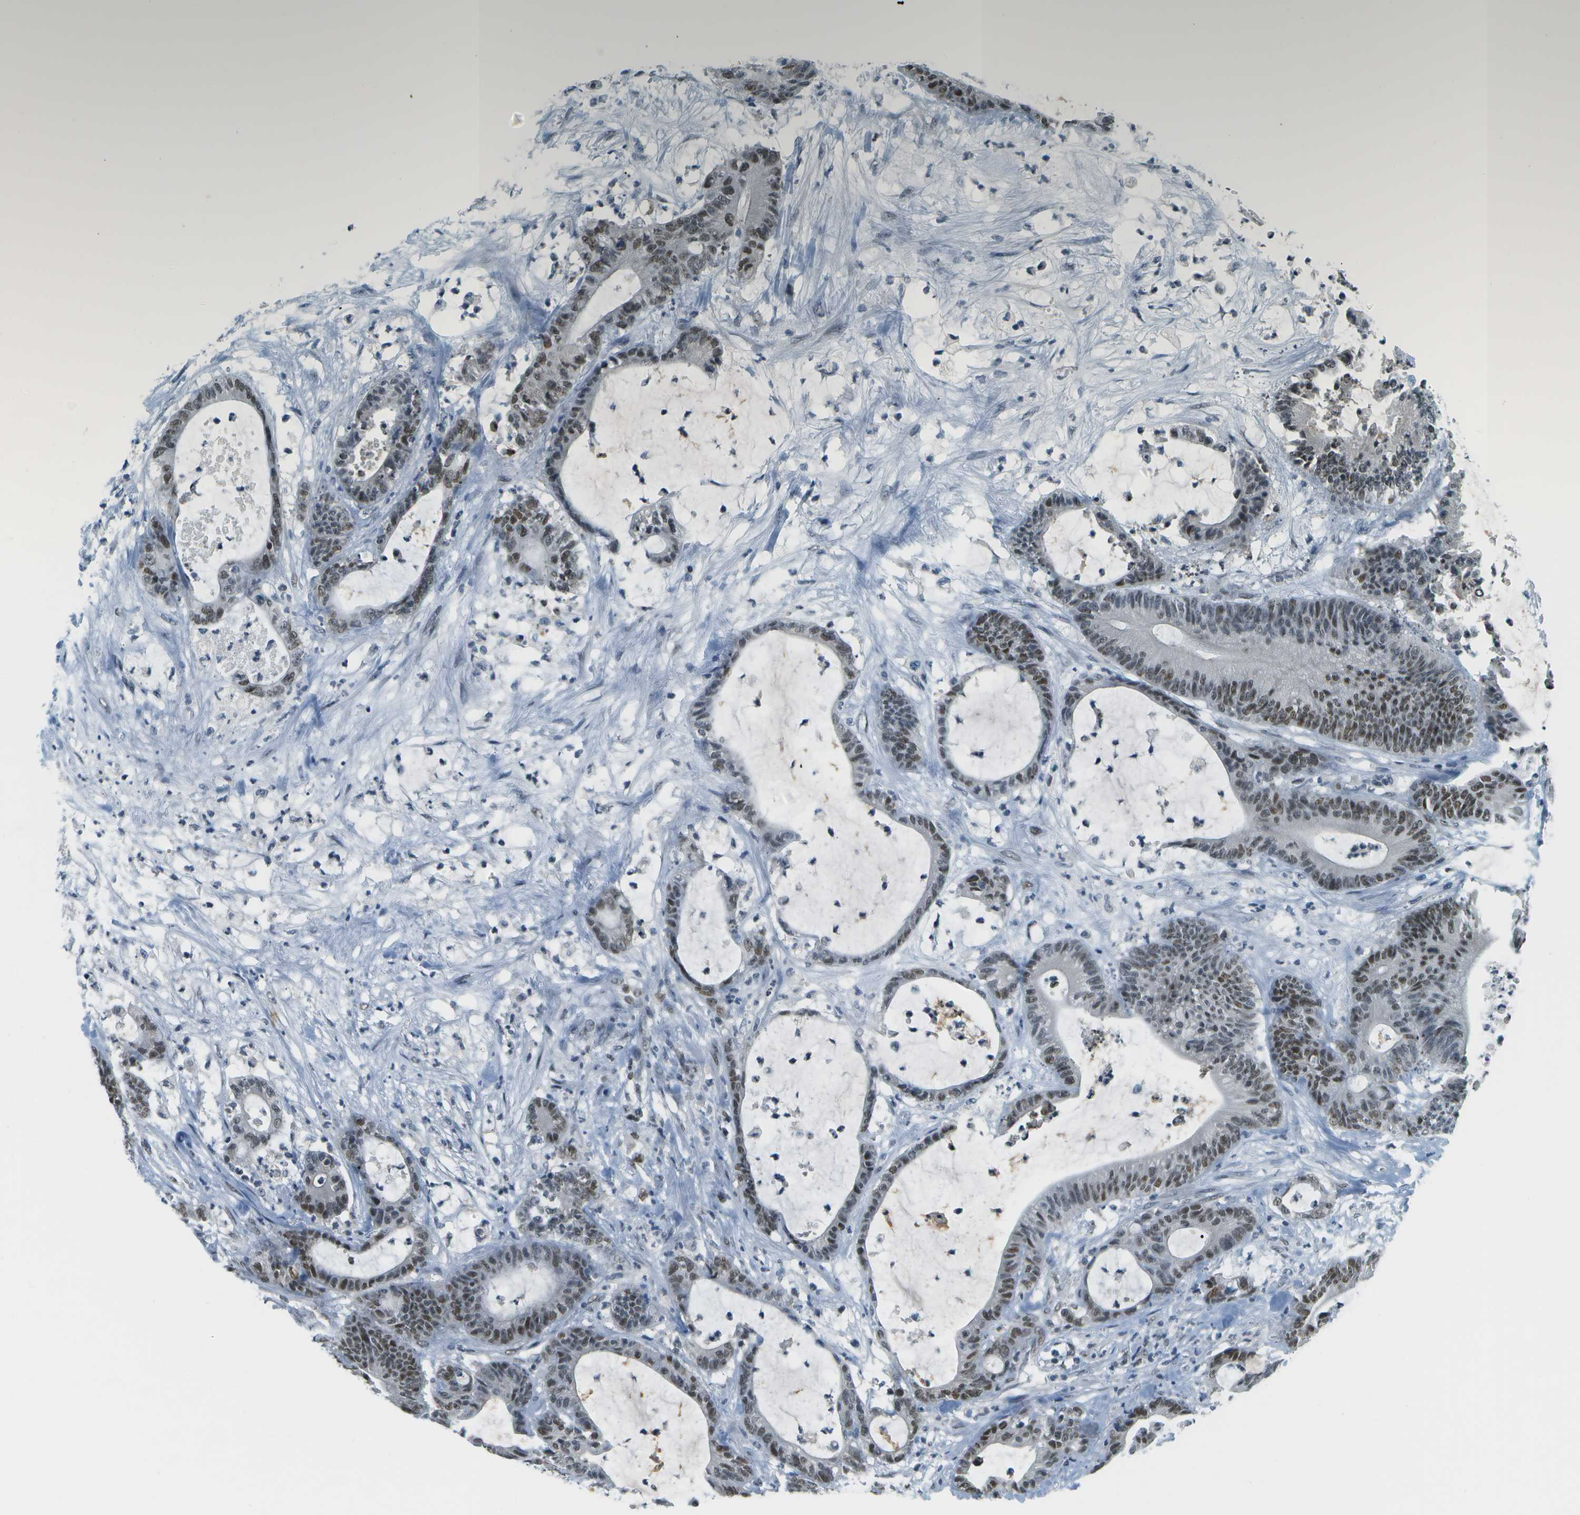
{"staining": {"intensity": "strong", "quantity": ">75%", "location": "nuclear"}, "tissue": "colorectal cancer", "cell_type": "Tumor cells", "image_type": "cancer", "snomed": [{"axis": "morphology", "description": "Adenocarcinoma, NOS"}, {"axis": "topography", "description": "Colon"}], "caption": "Immunohistochemistry (IHC) of colorectal cancer demonstrates high levels of strong nuclear staining in approximately >75% of tumor cells.", "gene": "CBX5", "patient": {"sex": "female", "age": 84}}